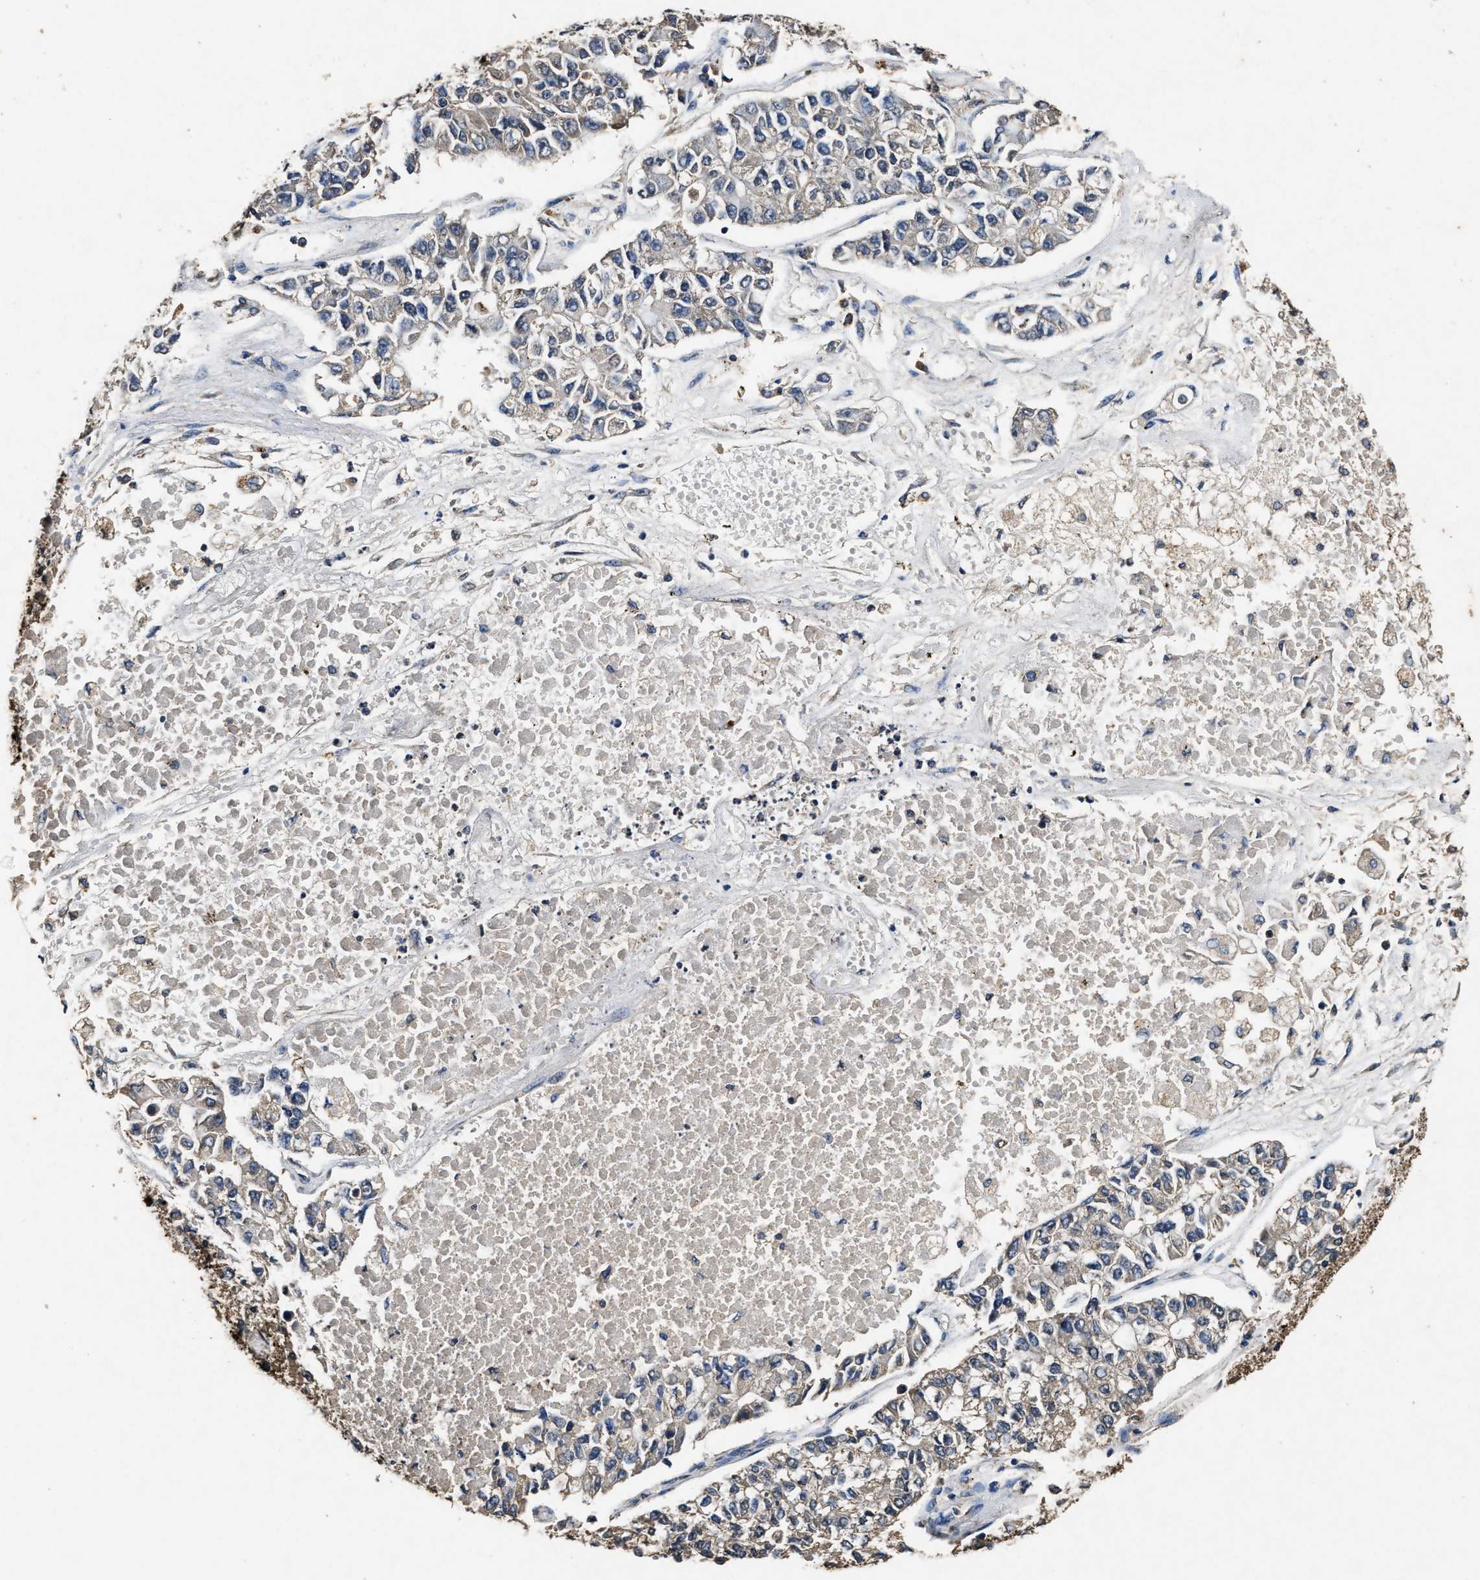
{"staining": {"intensity": "weak", "quantity": "25%-75%", "location": "cytoplasmic/membranous"}, "tissue": "lung cancer", "cell_type": "Tumor cells", "image_type": "cancer", "snomed": [{"axis": "morphology", "description": "Adenocarcinoma, NOS"}, {"axis": "topography", "description": "Lung"}], "caption": "A micrograph showing weak cytoplasmic/membranous positivity in about 25%-75% of tumor cells in lung cancer (adenocarcinoma), as visualized by brown immunohistochemical staining.", "gene": "PDAP1", "patient": {"sex": "male", "age": 49}}